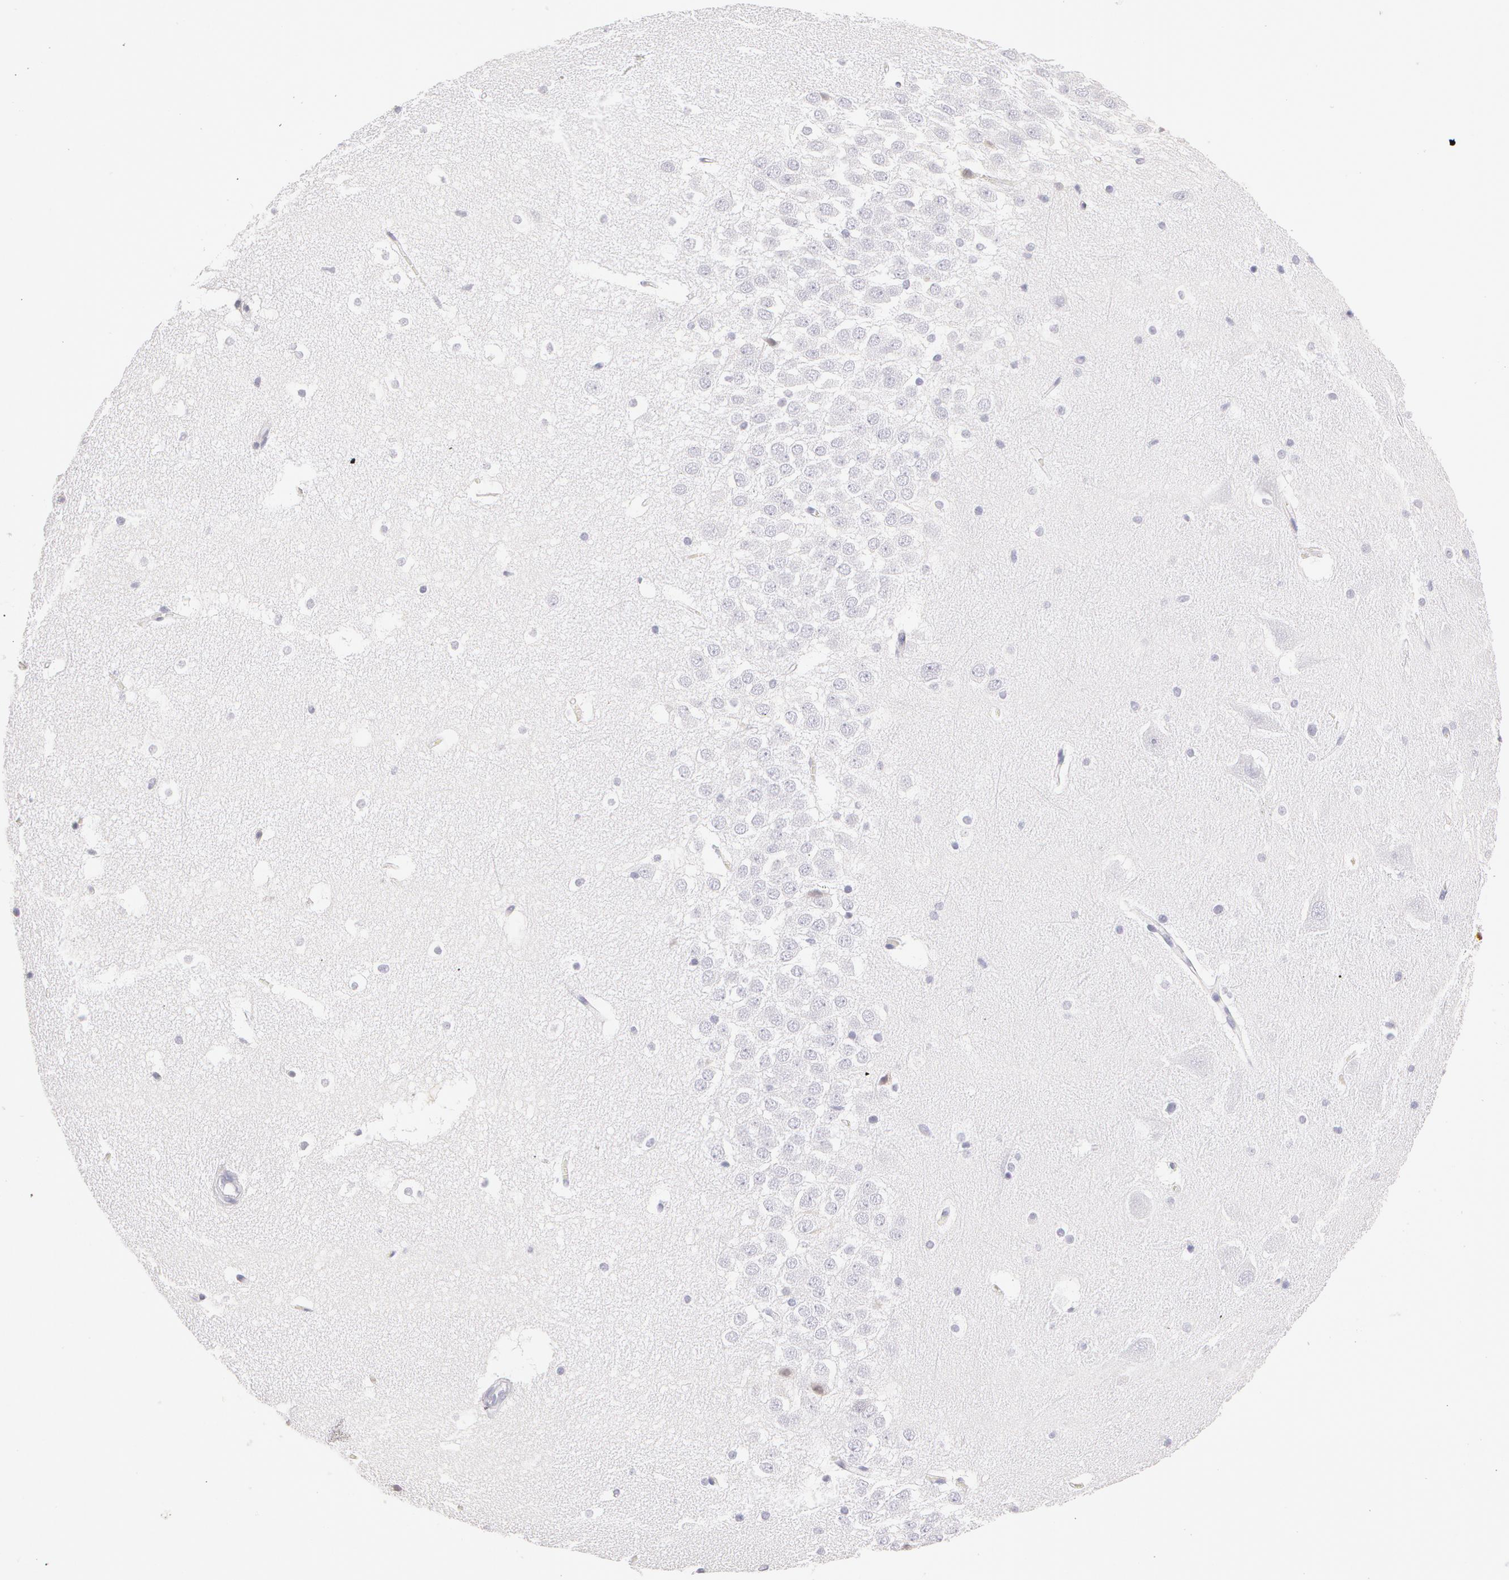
{"staining": {"intensity": "negative", "quantity": "none", "location": "none"}, "tissue": "hippocampus", "cell_type": "Glial cells", "image_type": "normal", "snomed": [{"axis": "morphology", "description": "Normal tissue, NOS"}, {"axis": "topography", "description": "Hippocampus"}], "caption": "High power microscopy image of an immunohistochemistry micrograph of unremarkable hippocampus, revealing no significant expression in glial cells.", "gene": "AHSG", "patient": {"sex": "male", "age": 45}}